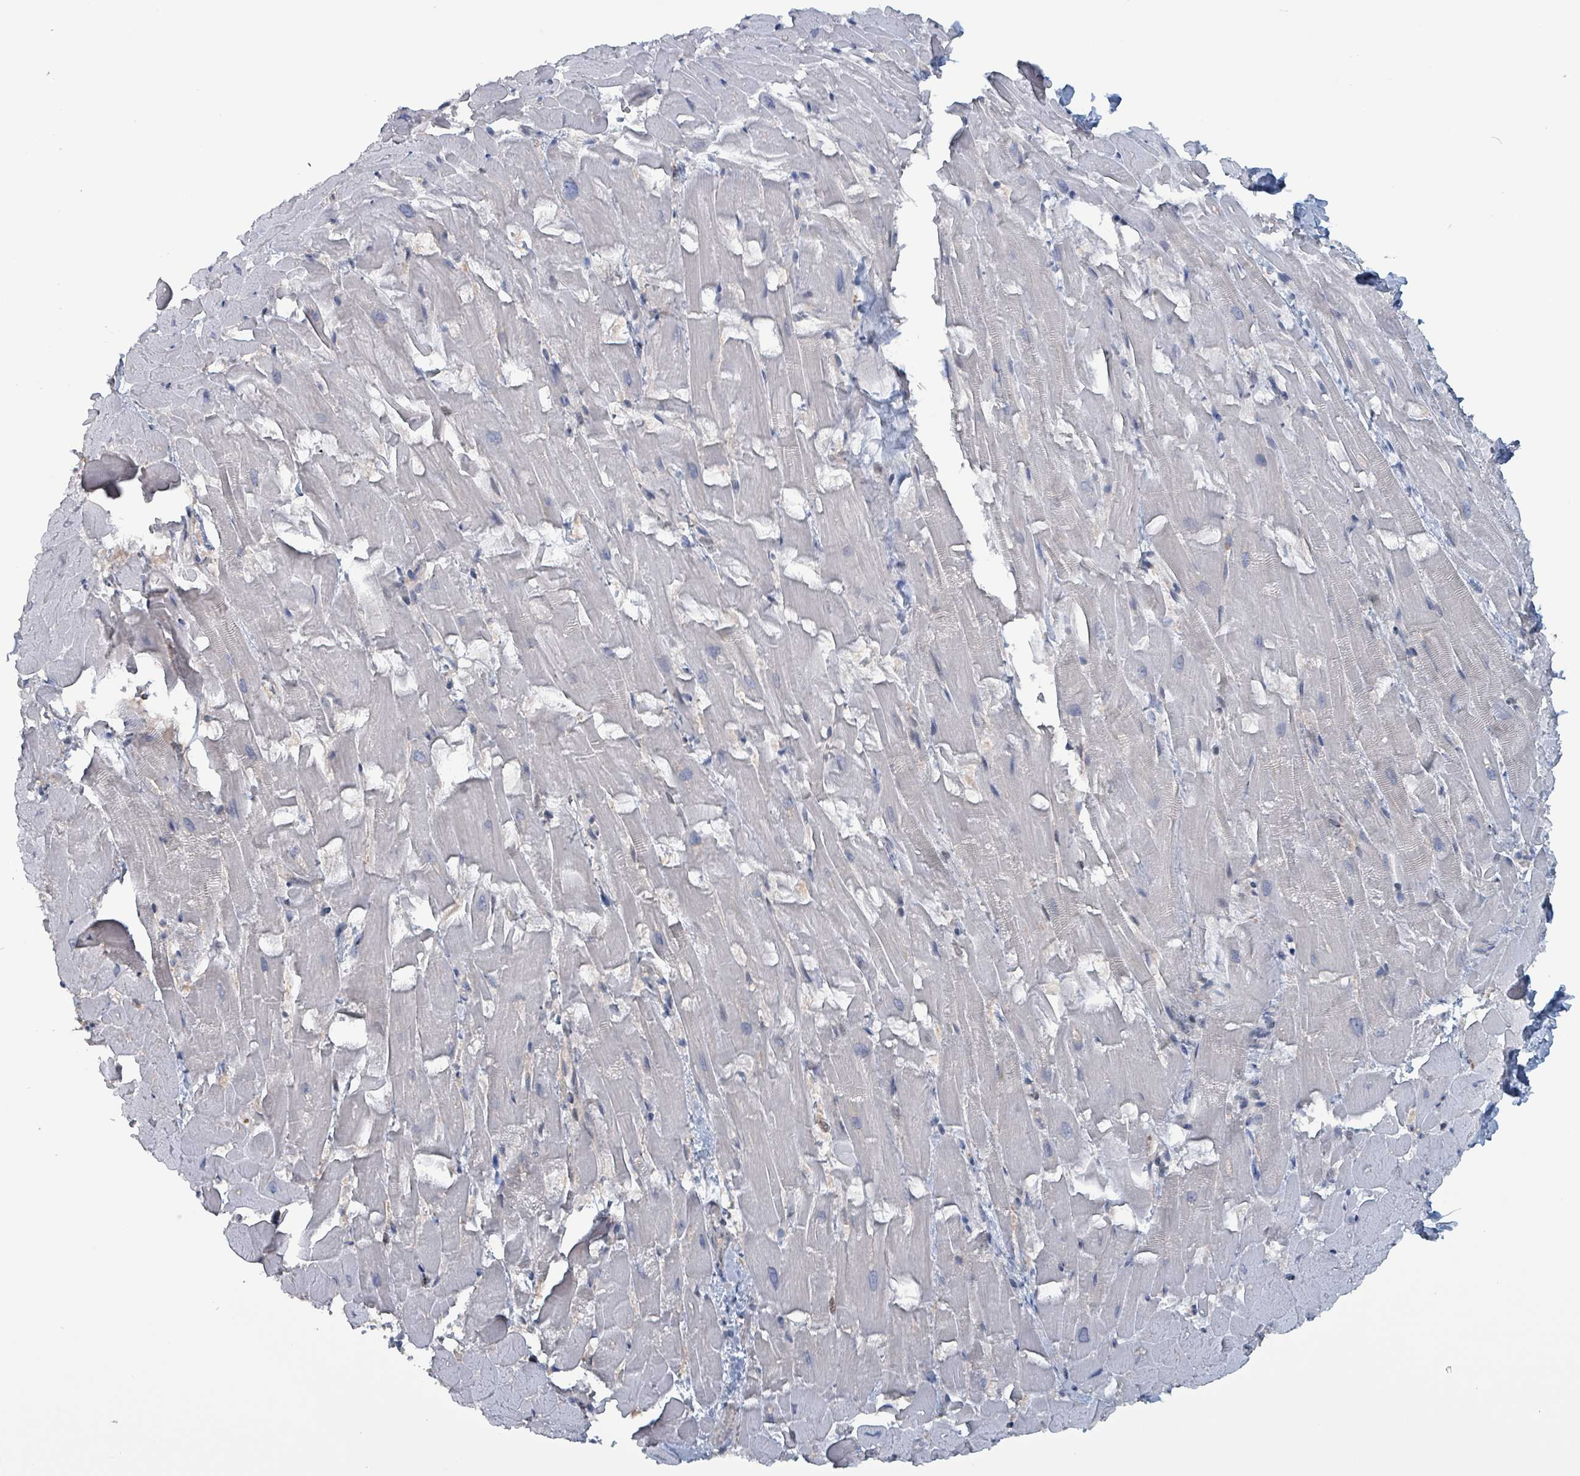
{"staining": {"intensity": "negative", "quantity": "none", "location": "none"}, "tissue": "heart muscle", "cell_type": "Cardiomyocytes", "image_type": "normal", "snomed": [{"axis": "morphology", "description": "Normal tissue, NOS"}, {"axis": "topography", "description": "Heart"}], "caption": "Immunohistochemistry of unremarkable human heart muscle reveals no staining in cardiomyocytes.", "gene": "BIVM", "patient": {"sex": "male", "age": 37}}